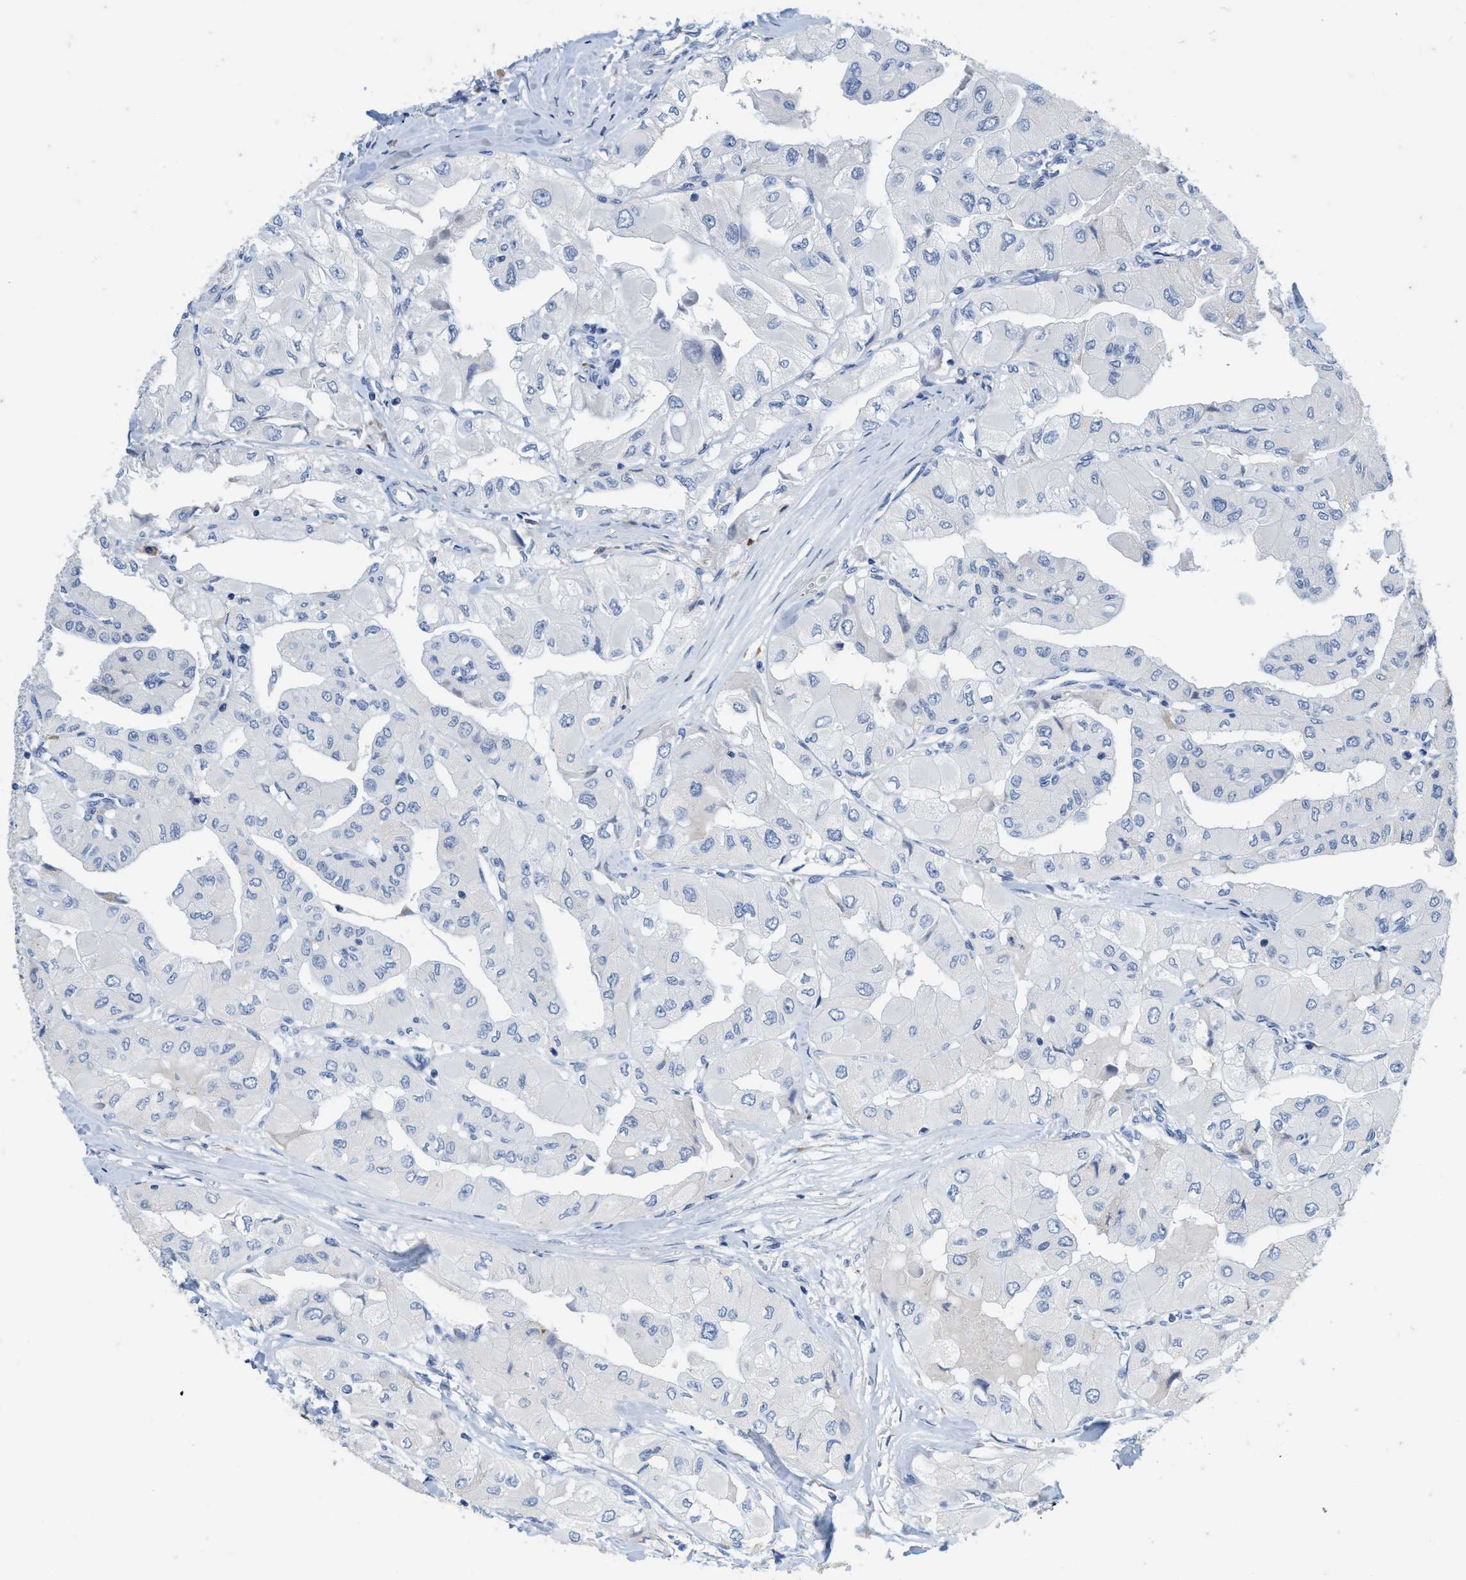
{"staining": {"intensity": "negative", "quantity": "none", "location": "none"}, "tissue": "thyroid cancer", "cell_type": "Tumor cells", "image_type": "cancer", "snomed": [{"axis": "morphology", "description": "Papillary adenocarcinoma, NOS"}, {"axis": "topography", "description": "Thyroid gland"}], "caption": "Tumor cells are negative for protein expression in human thyroid cancer.", "gene": "ABCB11", "patient": {"sex": "female", "age": 59}}